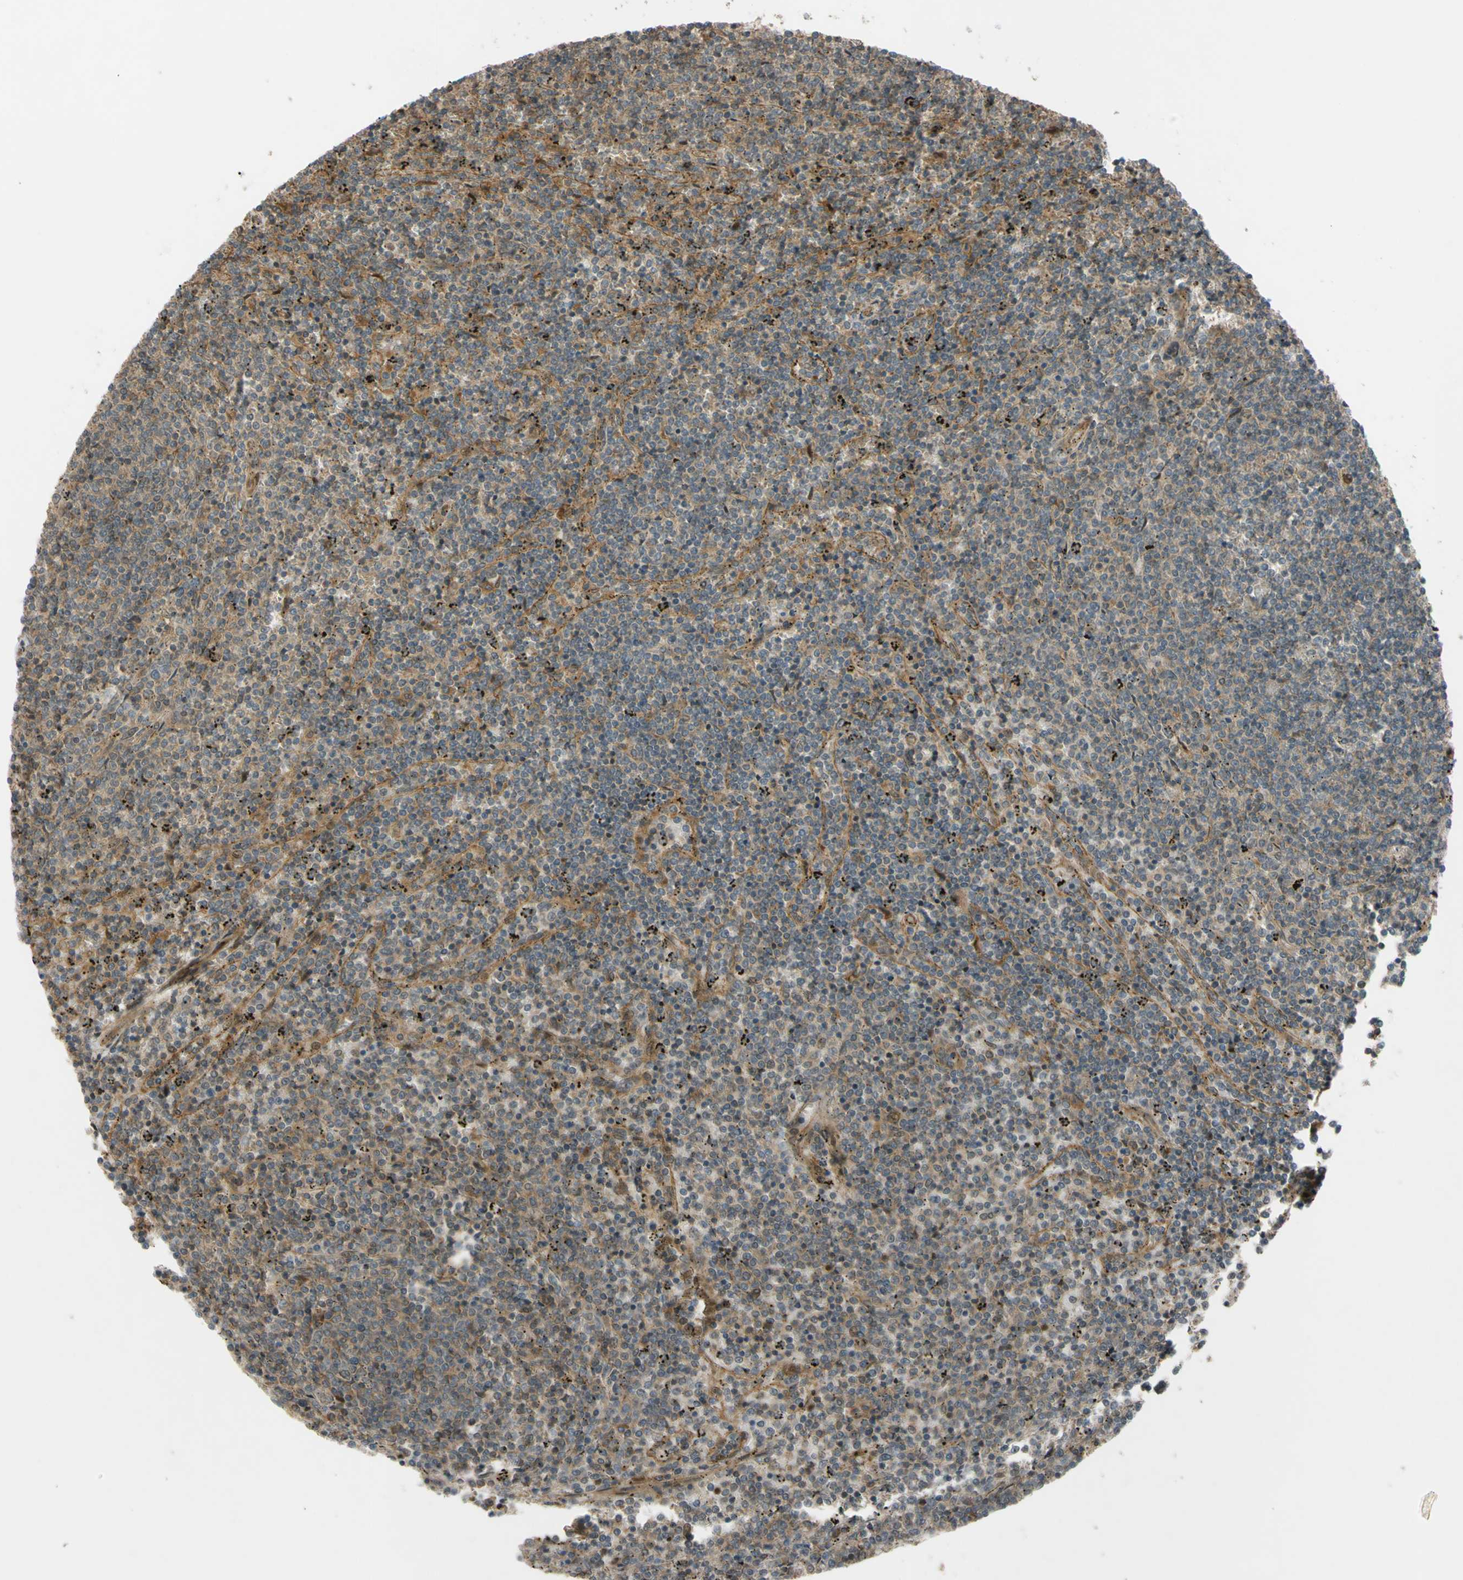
{"staining": {"intensity": "weak", "quantity": ">75%", "location": "cytoplasmic/membranous"}, "tissue": "lymphoma", "cell_type": "Tumor cells", "image_type": "cancer", "snomed": [{"axis": "morphology", "description": "Malignant lymphoma, non-Hodgkin's type, Low grade"}, {"axis": "topography", "description": "Spleen"}], "caption": "Low-grade malignant lymphoma, non-Hodgkin's type was stained to show a protein in brown. There is low levels of weak cytoplasmic/membranous expression in approximately >75% of tumor cells. (DAB (3,3'-diaminobenzidine) = brown stain, brightfield microscopy at high magnification).", "gene": "FLII", "patient": {"sex": "female", "age": 50}}